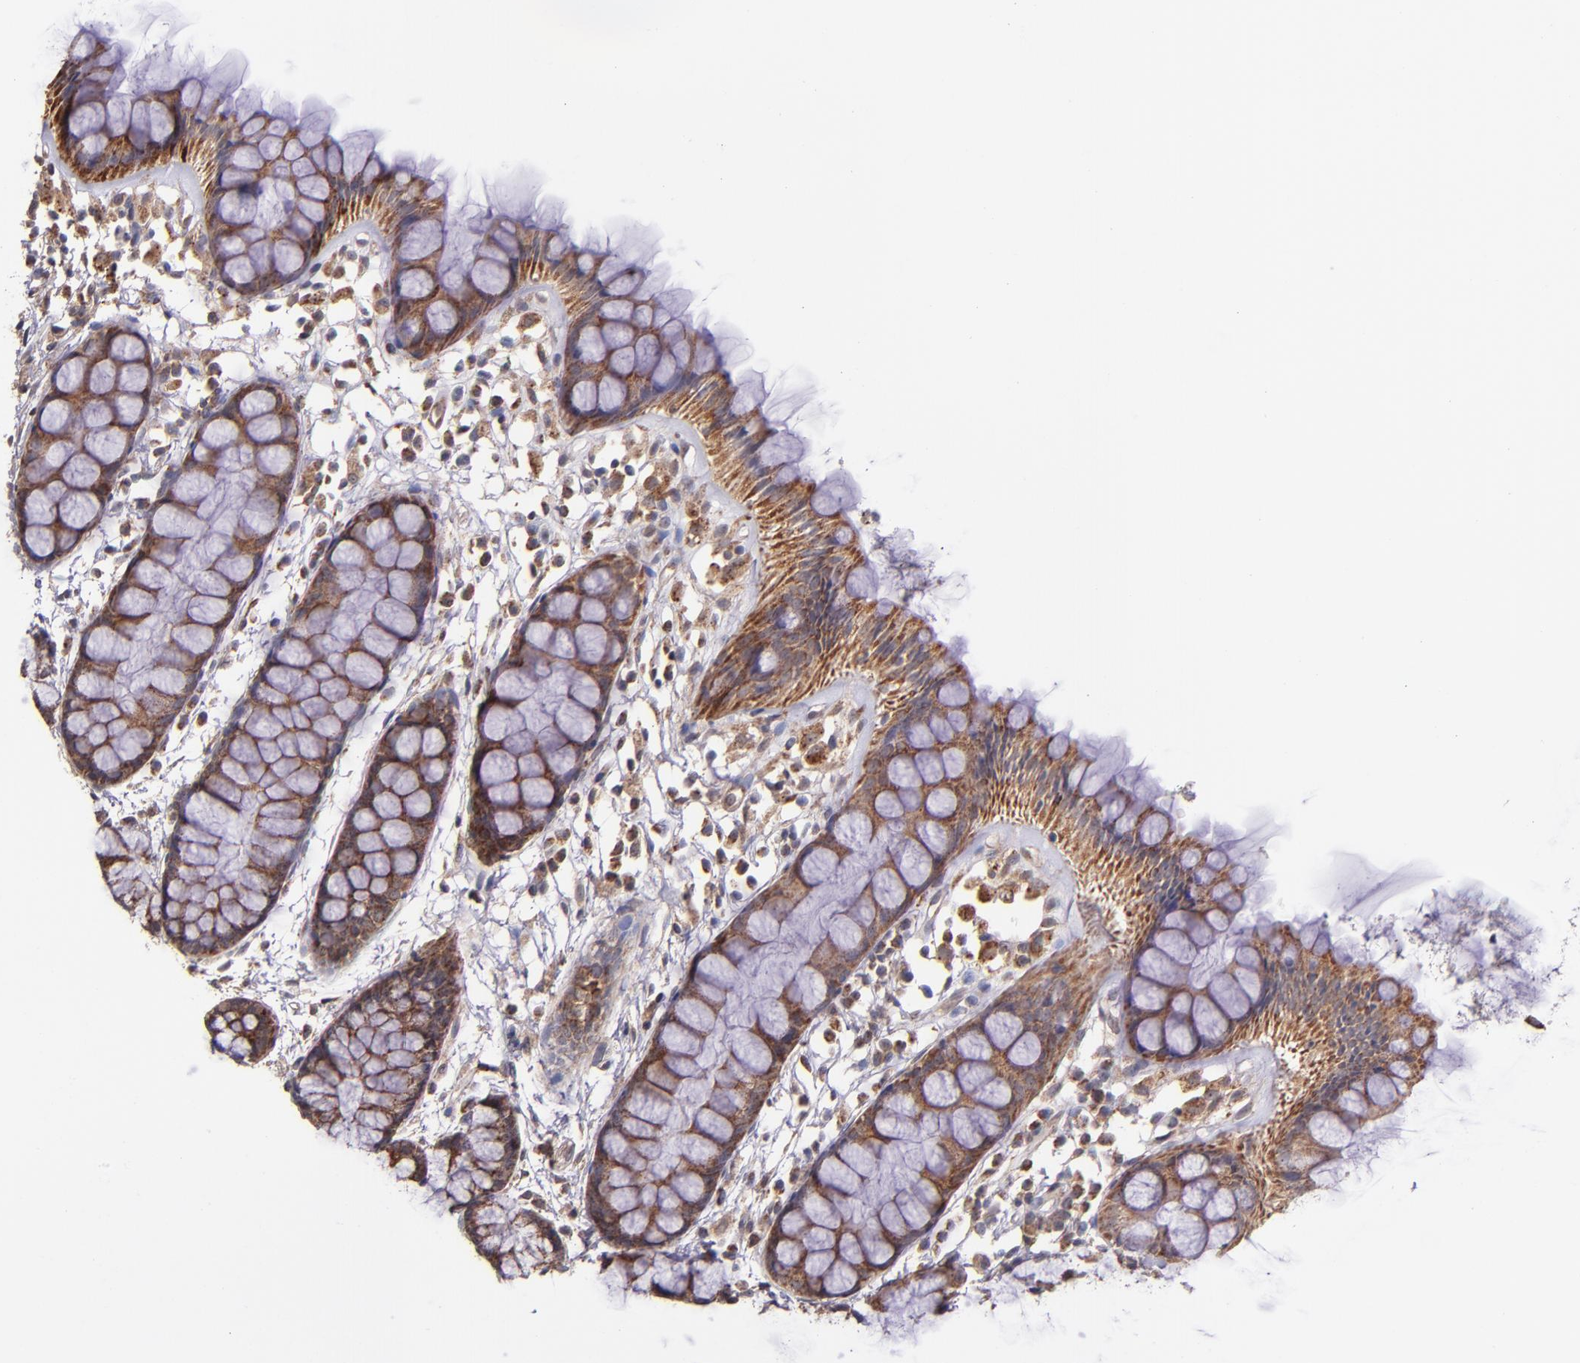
{"staining": {"intensity": "moderate", "quantity": ">75%", "location": "cytoplasmic/membranous"}, "tissue": "rectum", "cell_type": "Glandular cells", "image_type": "normal", "snomed": [{"axis": "morphology", "description": "Normal tissue, NOS"}, {"axis": "topography", "description": "Rectum"}], "caption": "This histopathology image displays immunohistochemistry staining of normal human rectum, with medium moderate cytoplasmic/membranous staining in about >75% of glandular cells.", "gene": "SHC1", "patient": {"sex": "female", "age": 66}}